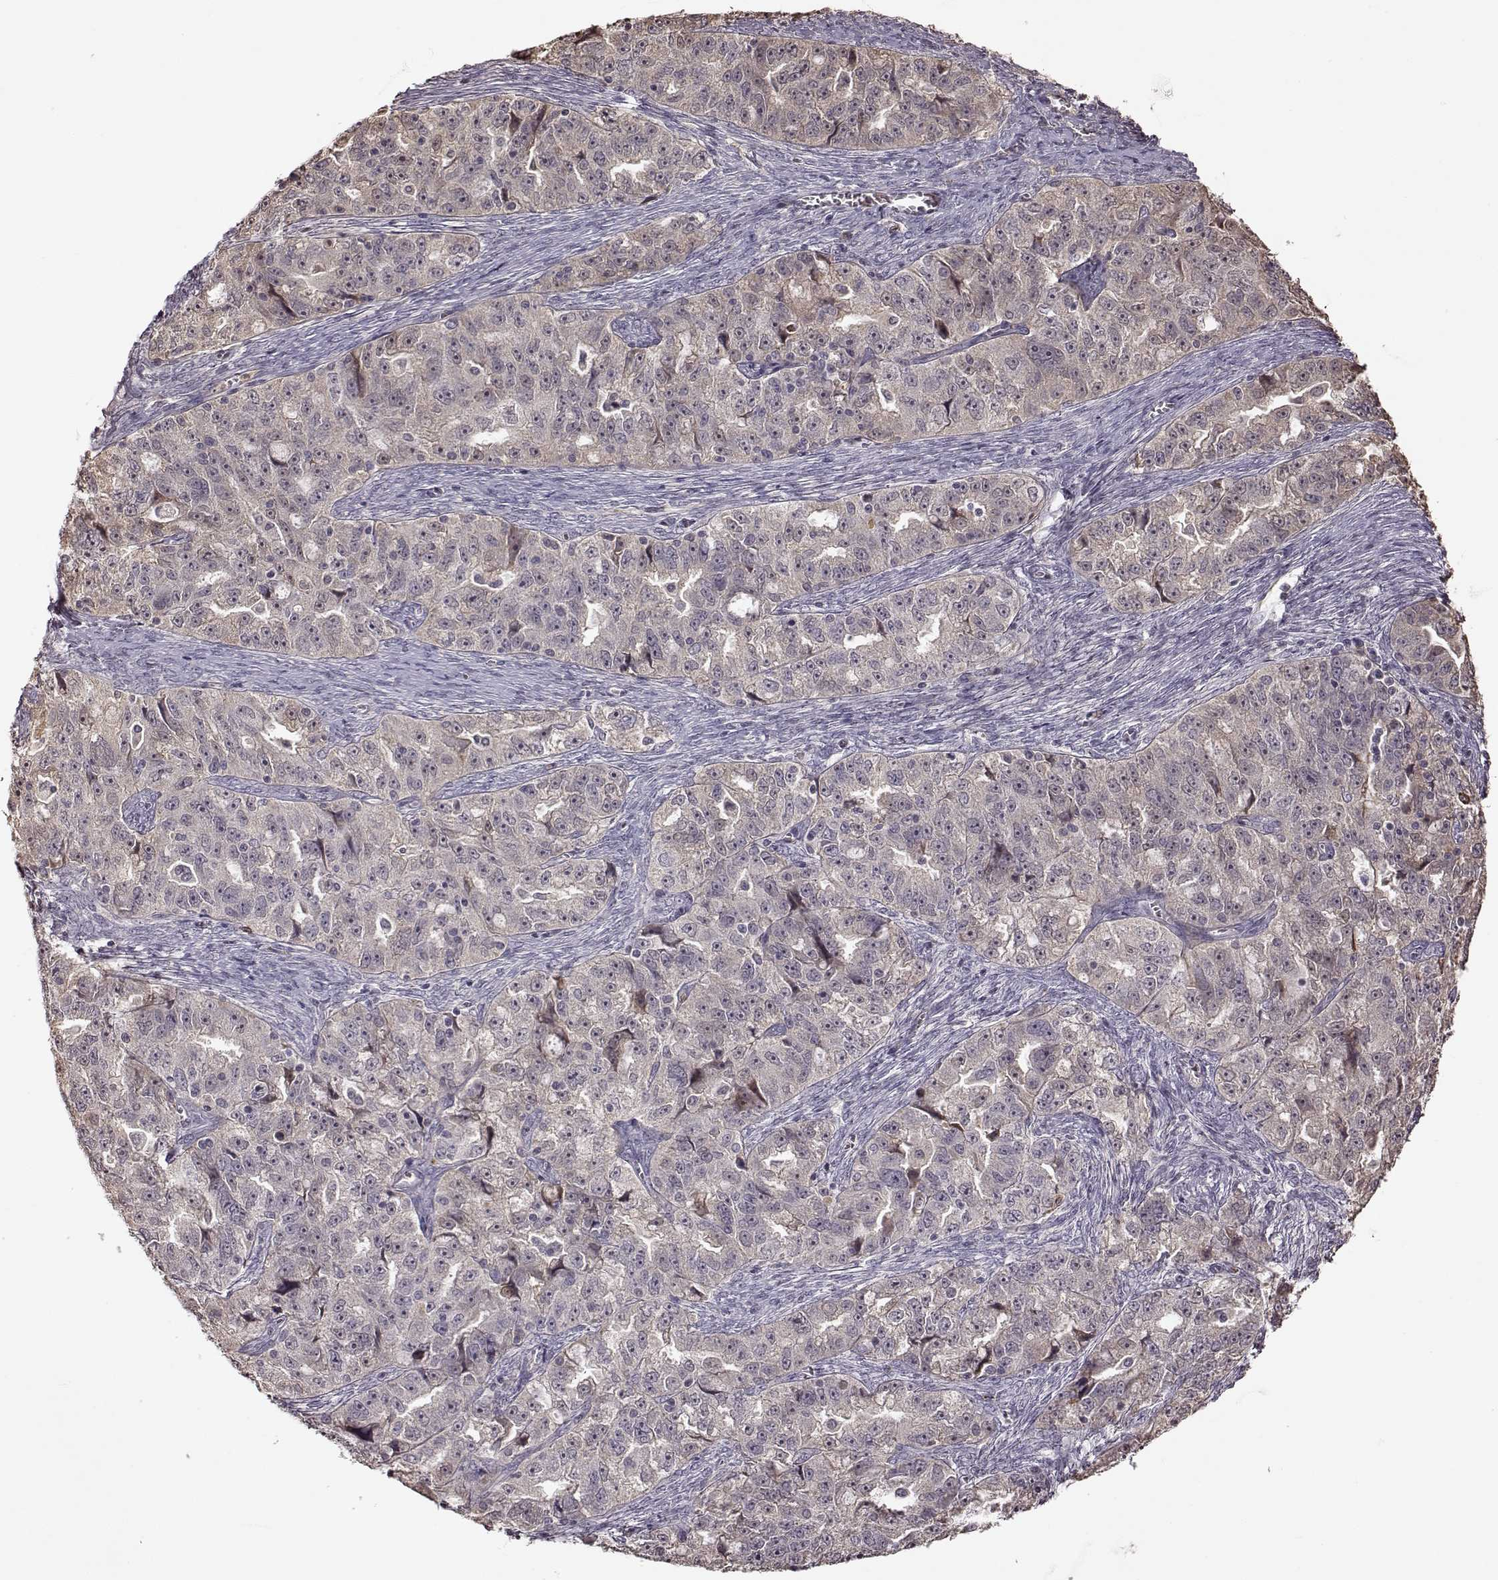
{"staining": {"intensity": "negative", "quantity": "none", "location": "none"}, "tissue": "ovarian cancer", "cell_type": "Tumor cells", "image_type": "cancer", "snomed": [{"axis": "morphology", "description": "Cystadenocarcinoma, serous, NOS"}, {"axis": "topography", "description": "Ovary"}], "caption": "The immunohistochemistry histopathology image has no significant expression in tumor cells of ovarian cancer (serous cystadenocarcinoma) tissue. (DAB IHC visualized using brightfield microscopy, high magnification).", "gene": "CRB1", "patient": {"sex": "female", "age": 51}}